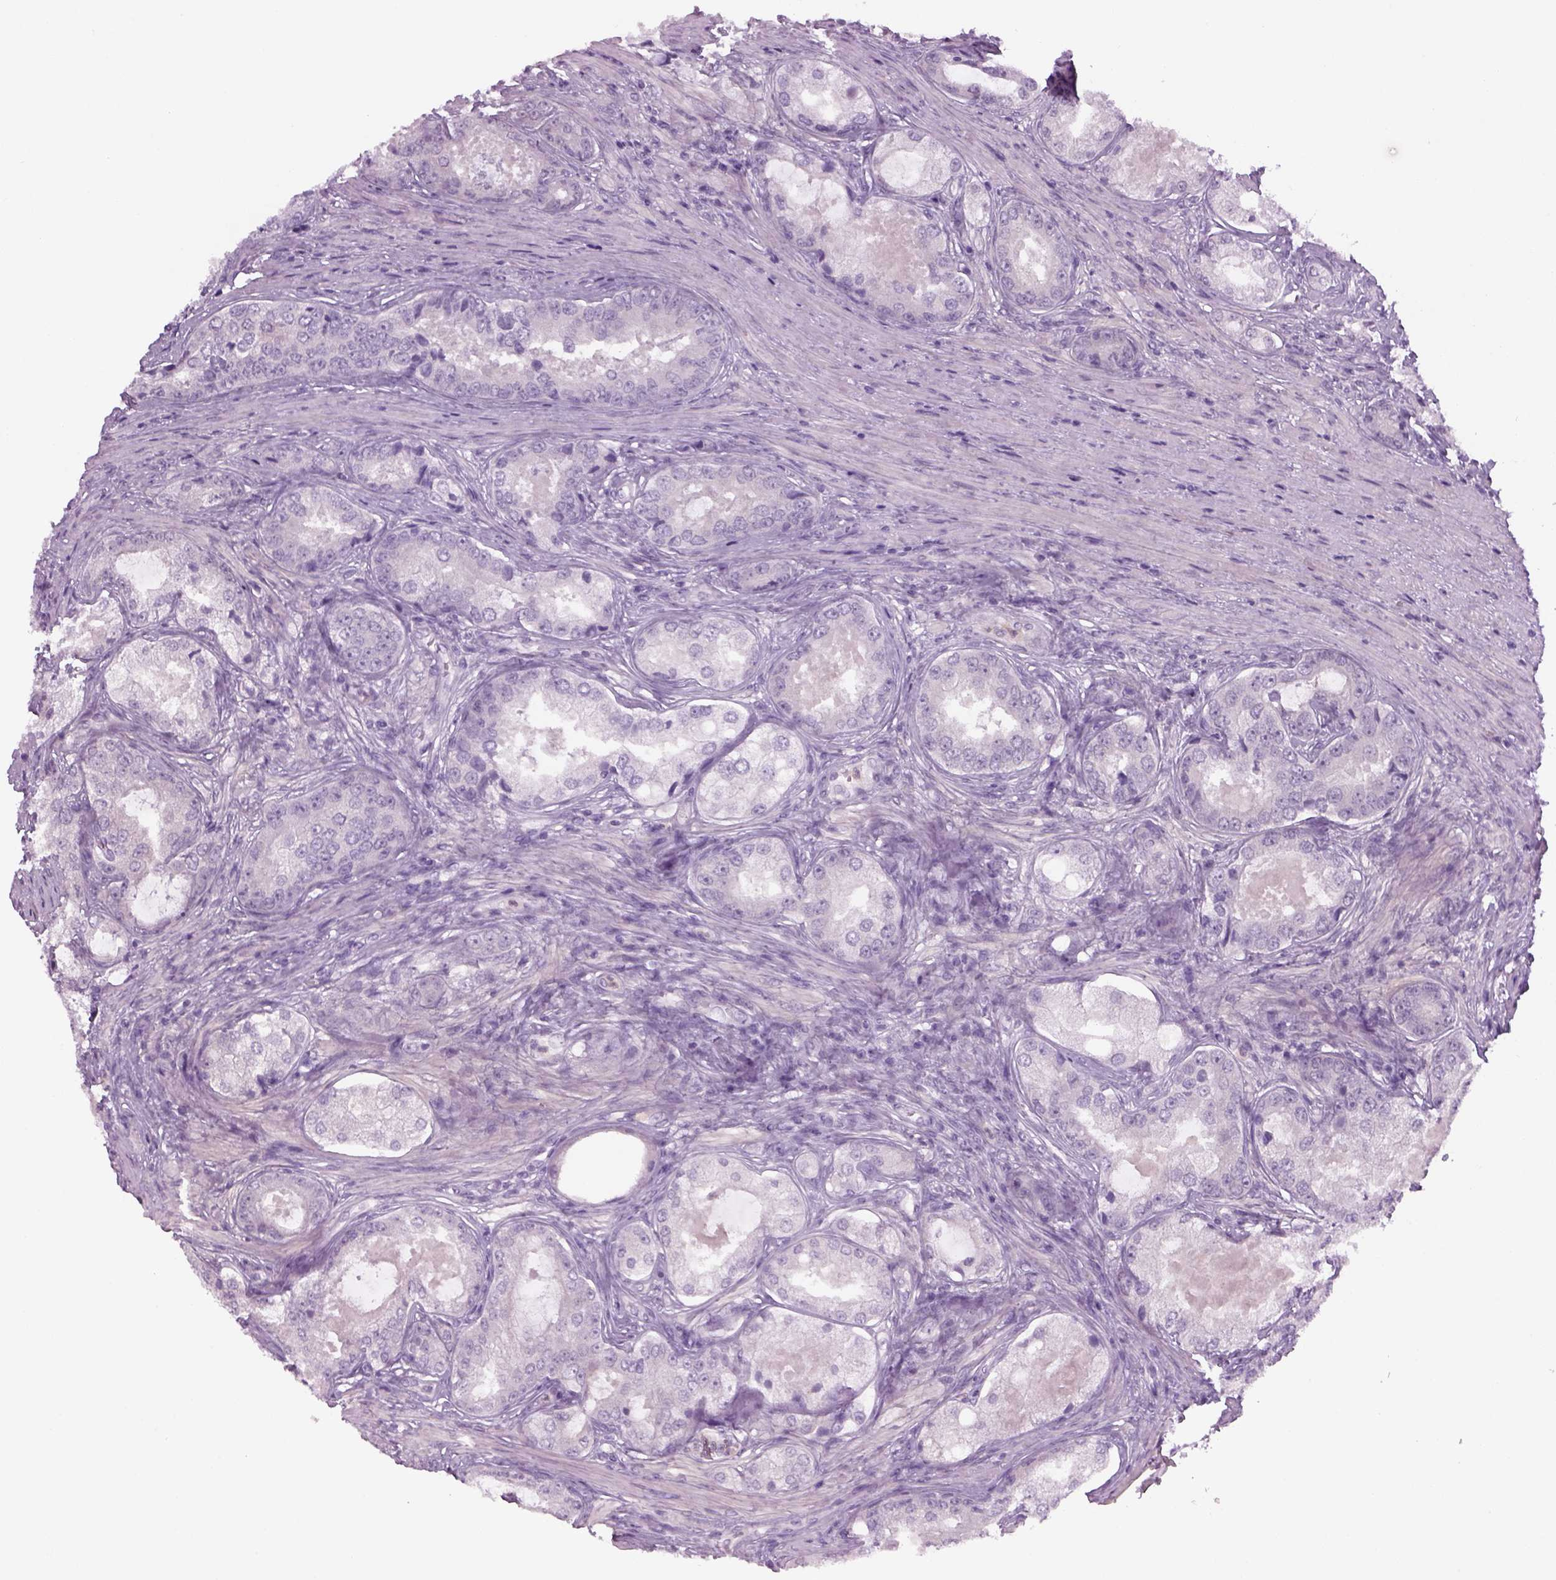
{"staining": {"intensity": "negative", "quantity": "none", "location": "none"}, "tissue": "prostate cancer", "cell_type": "Tumor cells", "image_type": "cancer", "snomed": [{"axis": "morphology", "description": "Adenocarcinoma, Low grade"}, {"axis": "topography", "description": "Prostate"}], "caption": "Immunohistochemistry (IHC) histopathology image of neoplastic tissue: prostate cancer (low-grade adenocarcinoma) stained with DAB demonstrates no significant protein expression in tumor cells. (DAB (3,3'-diaminobenzidine) immunohistochemistry (IHC) with hematoxylin counter stain).", "gene": "MDH1B", "patient": {"sex": "male", "age": 68}}